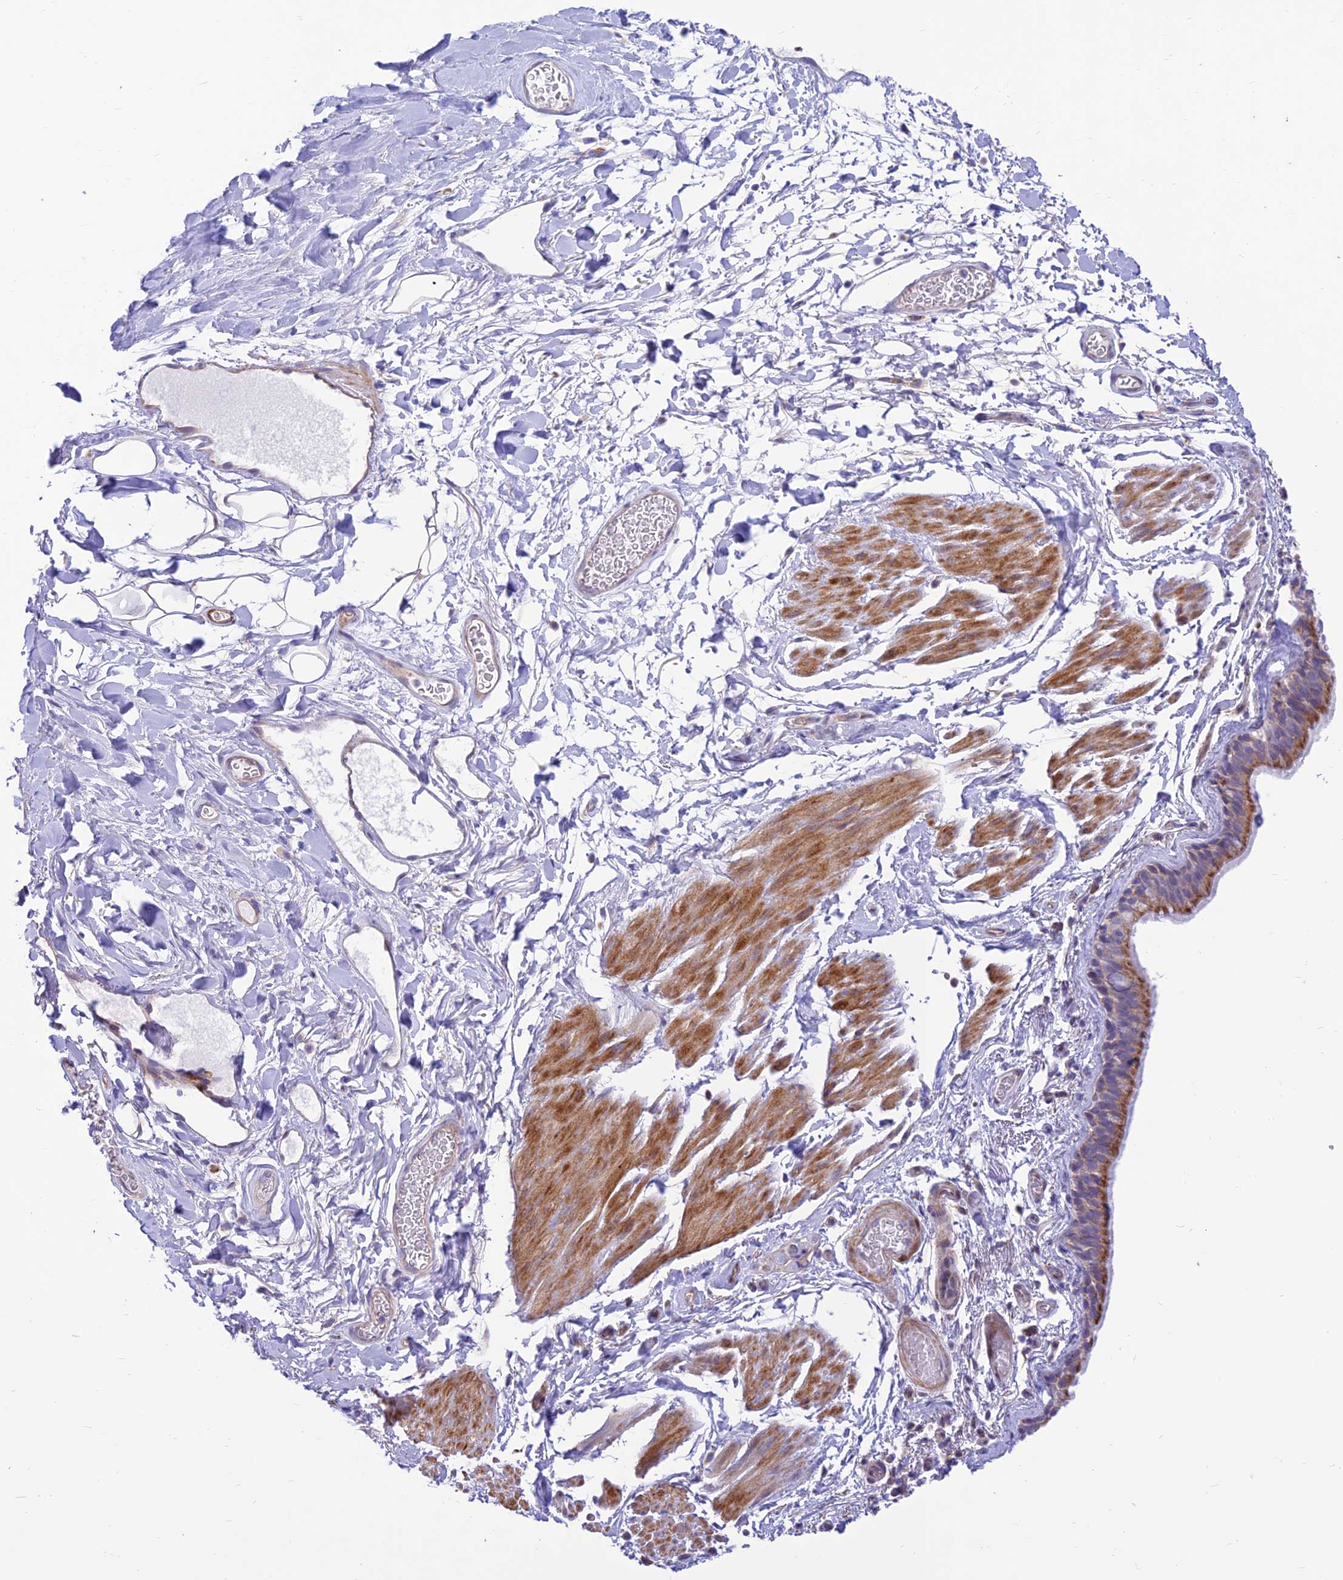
{"staining": {"intensity": "moderate", "quantity": "25%-75%", "location": "cytoplasmic/membranous"}, "tissue": "bronchus", "cell_type": "Respiratory epithelial cells", "image_type": "normal", "snomed": [{"axis": "morphology", "description": "Normal tissue, NOS"}, {"axis": "topography", "description": "Cartilage tissue"}], "caption": "Bronchus stained for a protein shows moderate cytoplasmic/membranous positivity in respiratory epithelial cells. (DAB = brown stain, brightfield microscopy at high magnification).", "gene": "FAM186B", "patient": {"sex": "male", "age": 63}}